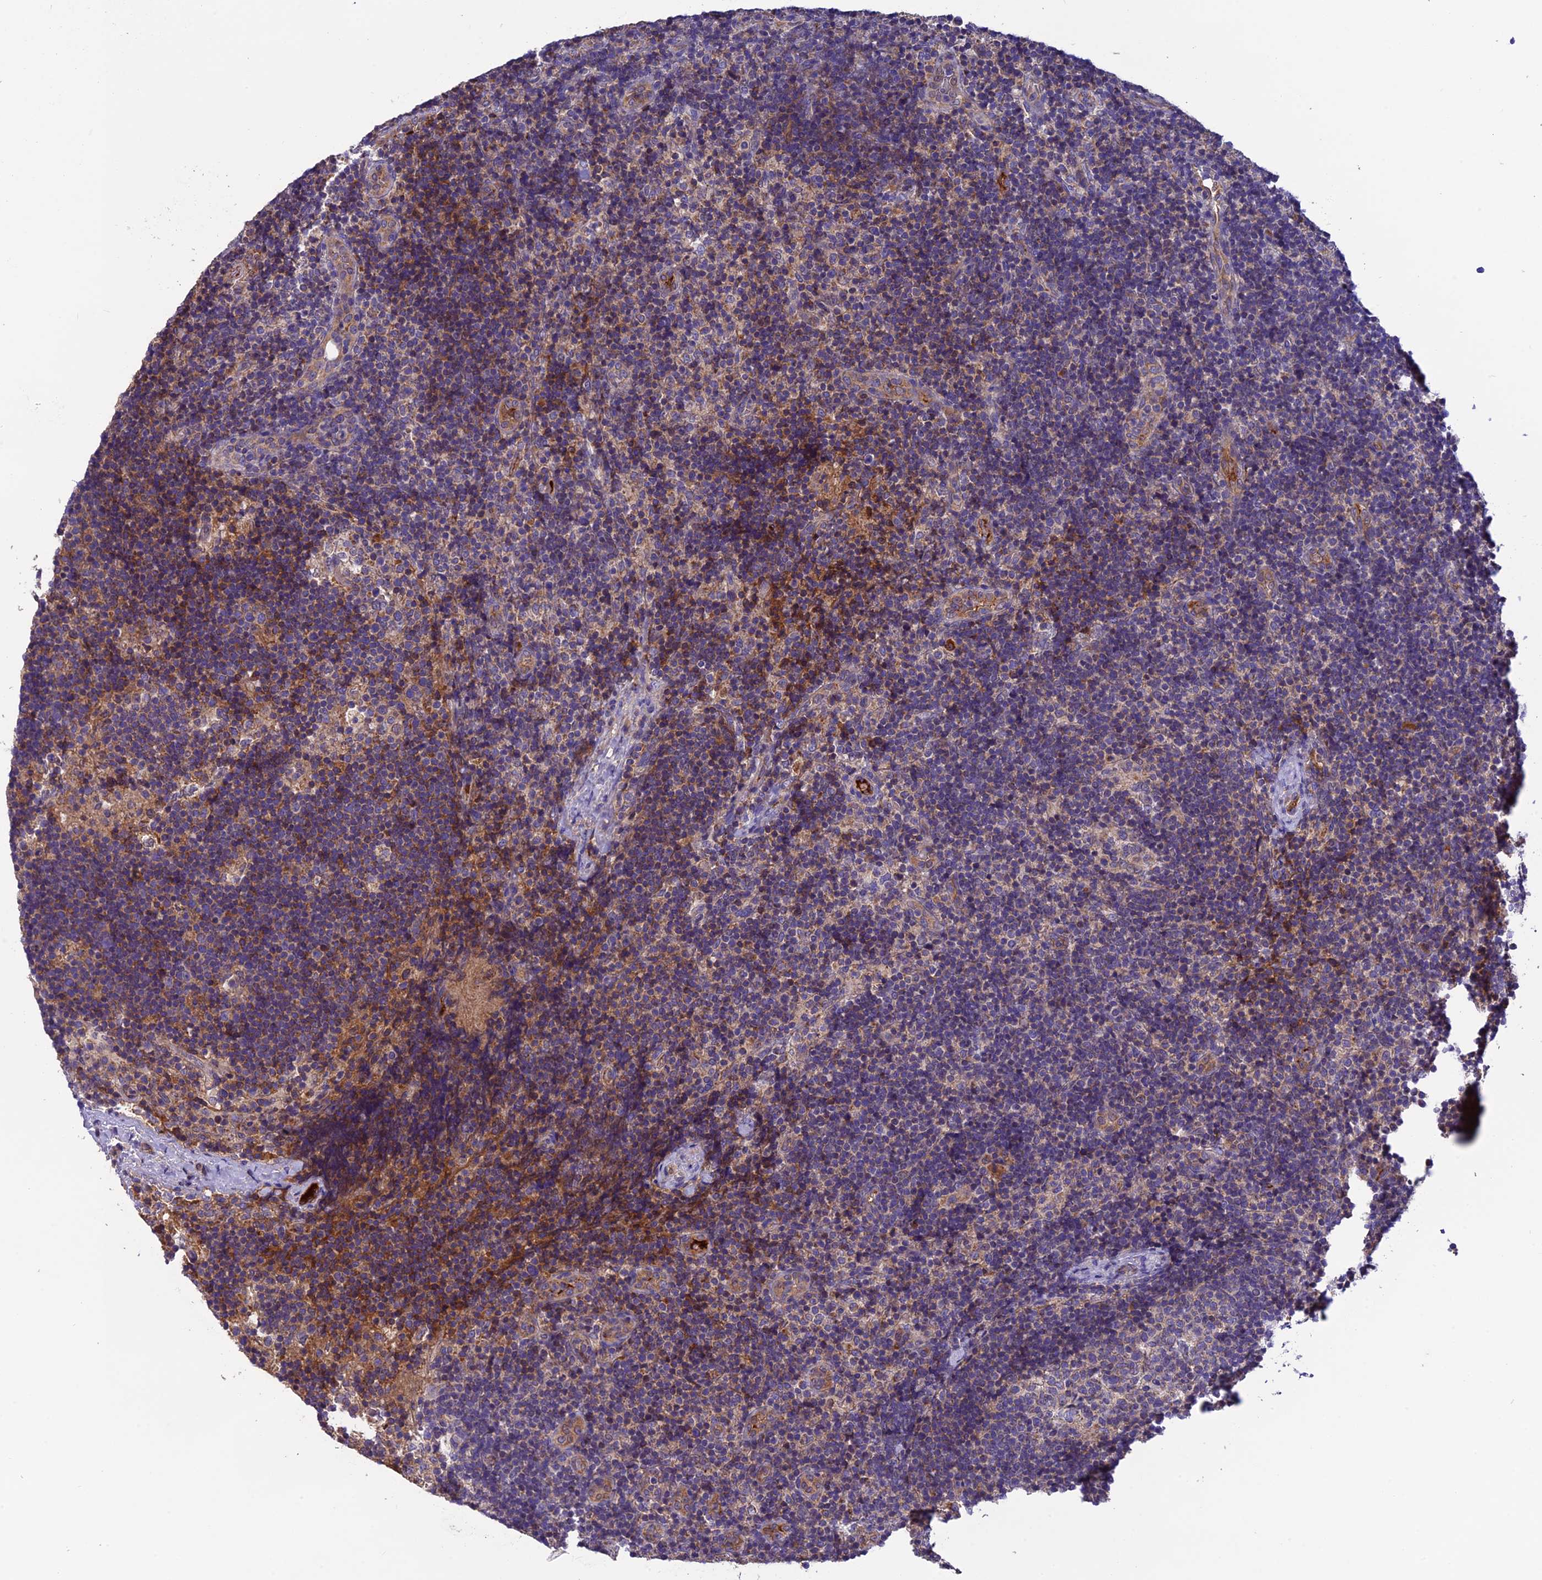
{"staining": {"intensity": "weak", "quantity": "<25%", "location": "cytoplasmic/membranous"}, "tissue": "lymph node", "cell_type": "Germinal center cells", "image_type": "normal", "snomed": [{"axis": "morphology", "description": "Normal tissue, NOS"}, {"axis": "topography", "description": "Lymph node"}], "caption": "Photomicrograph shows no significant protein staining in germinal center cells of normal lymph node. The staining was performed using DAB to visualize the protein expression in brown, while the nuclei were stained in blue with hematoxylin (Magnification: 20x).", "gene": "PZP", "patient": {"sex": "female", "age": 22}}